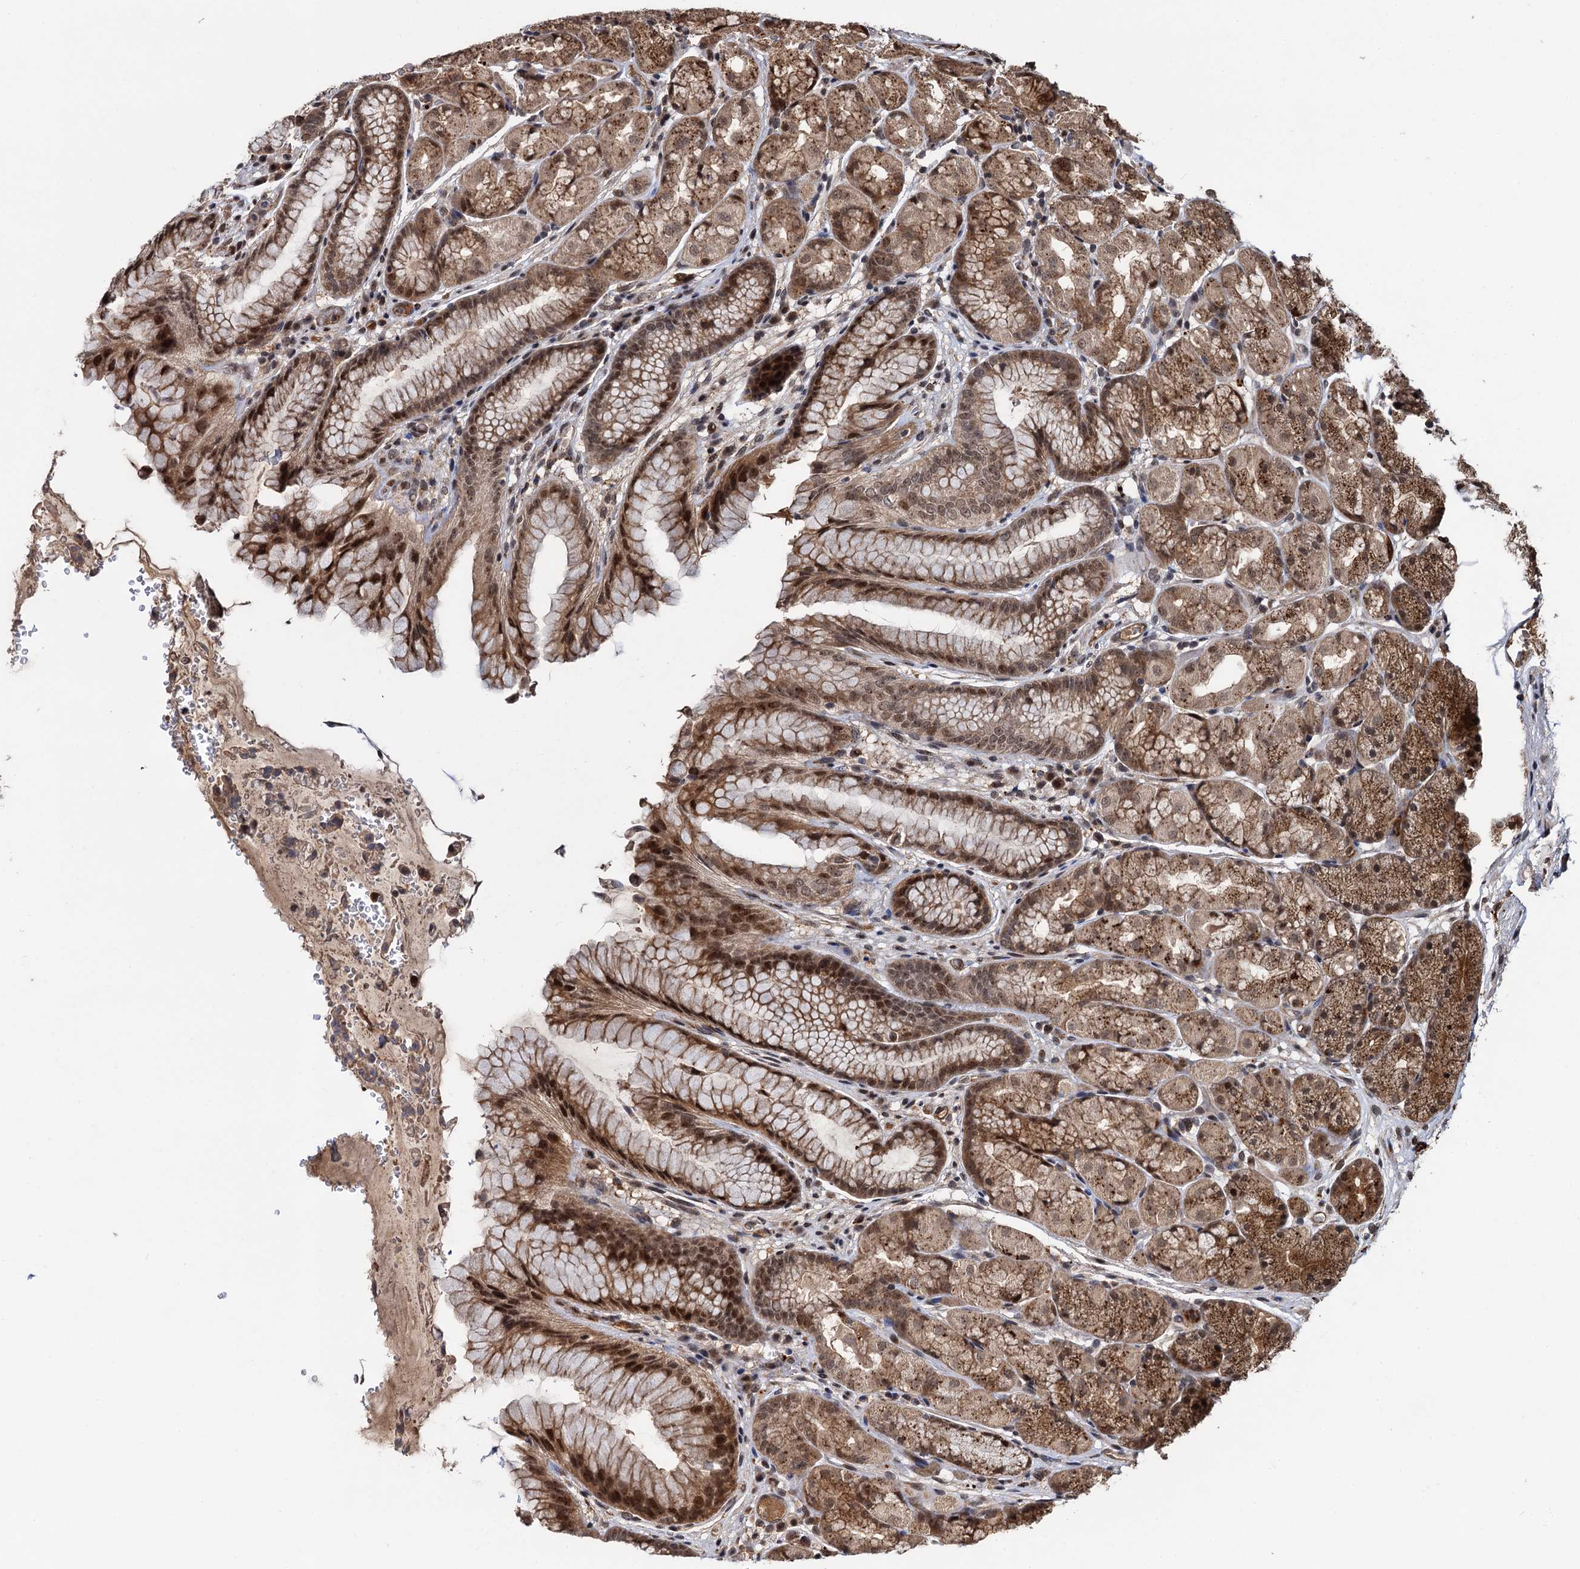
{"staining": {"intensity": "moderate", "quantity": ">75%", "location": "cytoplasmic/membranous,nuclear"}, "tissue": "stomach", "cell_type": "Glandular cells", "image_type": "normal", "snomed": [{"axis": "morphology", "description": "Normal tissue, NOS"}, {"axis": "topography", "description": "Stomach"}], "caption": "Glandular cells reveal moderate cytoplasmic/membranous,nuclear positivity in about >75% of cells in normal stomach. The staining was performed using DAB (3,3'-diaminobenzidine), with brown indicating positive protein expression. Nuclei are stained blue with hematoxylin.", "gene": "CEP192", "patient": {"sex": "male", "age": 63}}